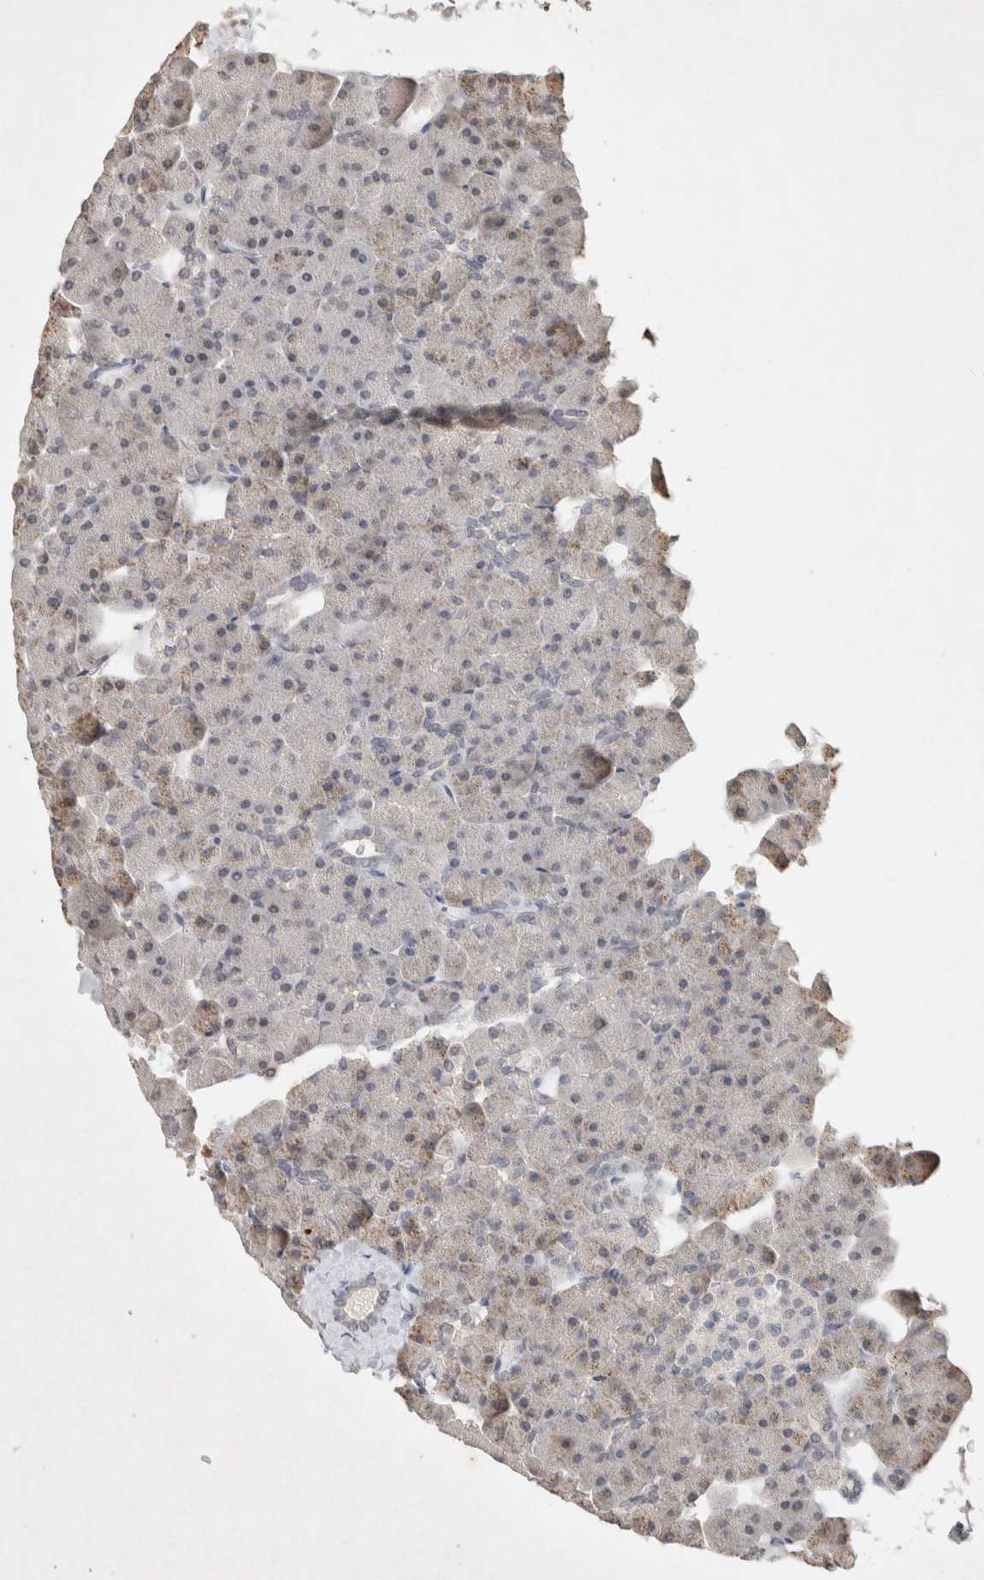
{"staining": {"intensity": "weak", "quantity": "25%-75%", "location": "cytoplasmic/membranous"}, "tissue": "pancreas", "cell_type": "Exocrine glandular cells", "image_type": "normal", "snomed": [{"axis": "morphology", "description": "Normal tissue, NOS"}, {"axis": "topography", "description": "Pancreas"}], "caption": "Weak cytoplasmic/membranous staining is appreciated in approximately 25%-75% of exocrine glandular cells in normal pancreas.", "gene": "RAC2", "patient": {"sex": "male", "age": 35}}